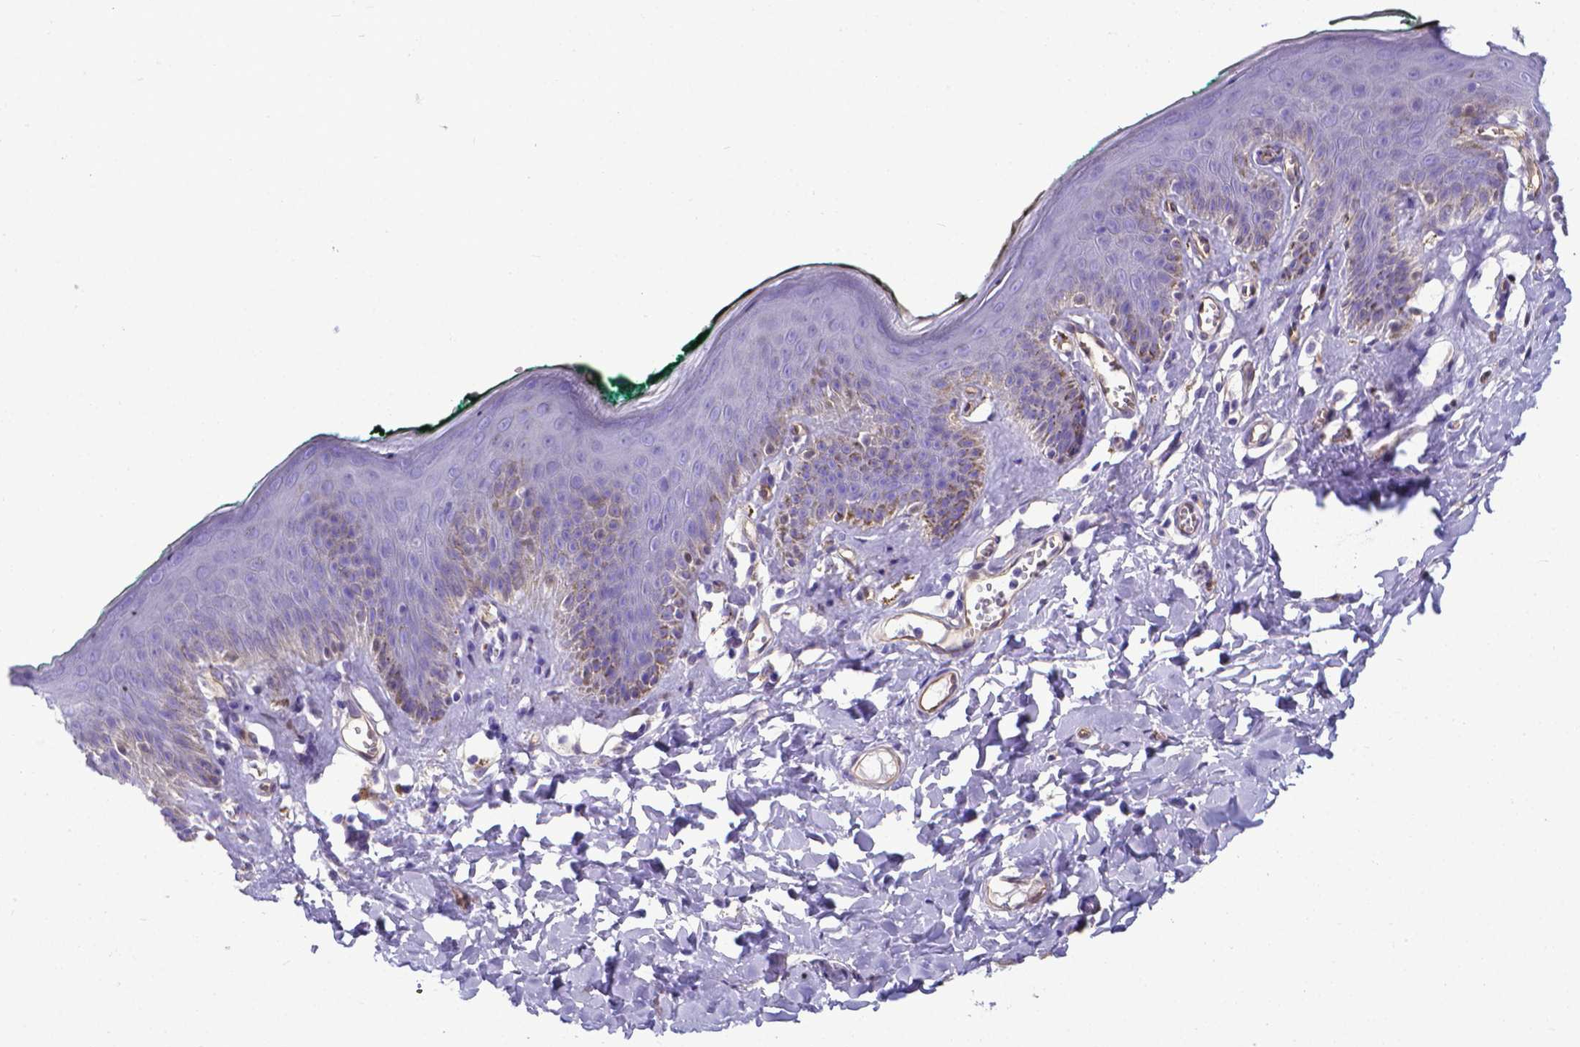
{"staining": {"intensity": "negative", "quantity": "none", "location": "none"}, "tissue": "skin", "cell_type": "Epidermal cells", "image_type": "normal", "snomed": [{"axis": "morphology", "description": "Normal tissue, NOS"}, {"axis": "topography", "description": "Vulva"}, {"axis": "topography", "description": "Peripheral nerve tissue"}], "caption": "IHC photomicrograph of benign skin stained for a protein (brown), which shows no positivity in epidermal cells. (DAB IHC with hematoxylin counter stain).", "gene": "CLIC4", "patient": {"sex": "female", "age": 66}}